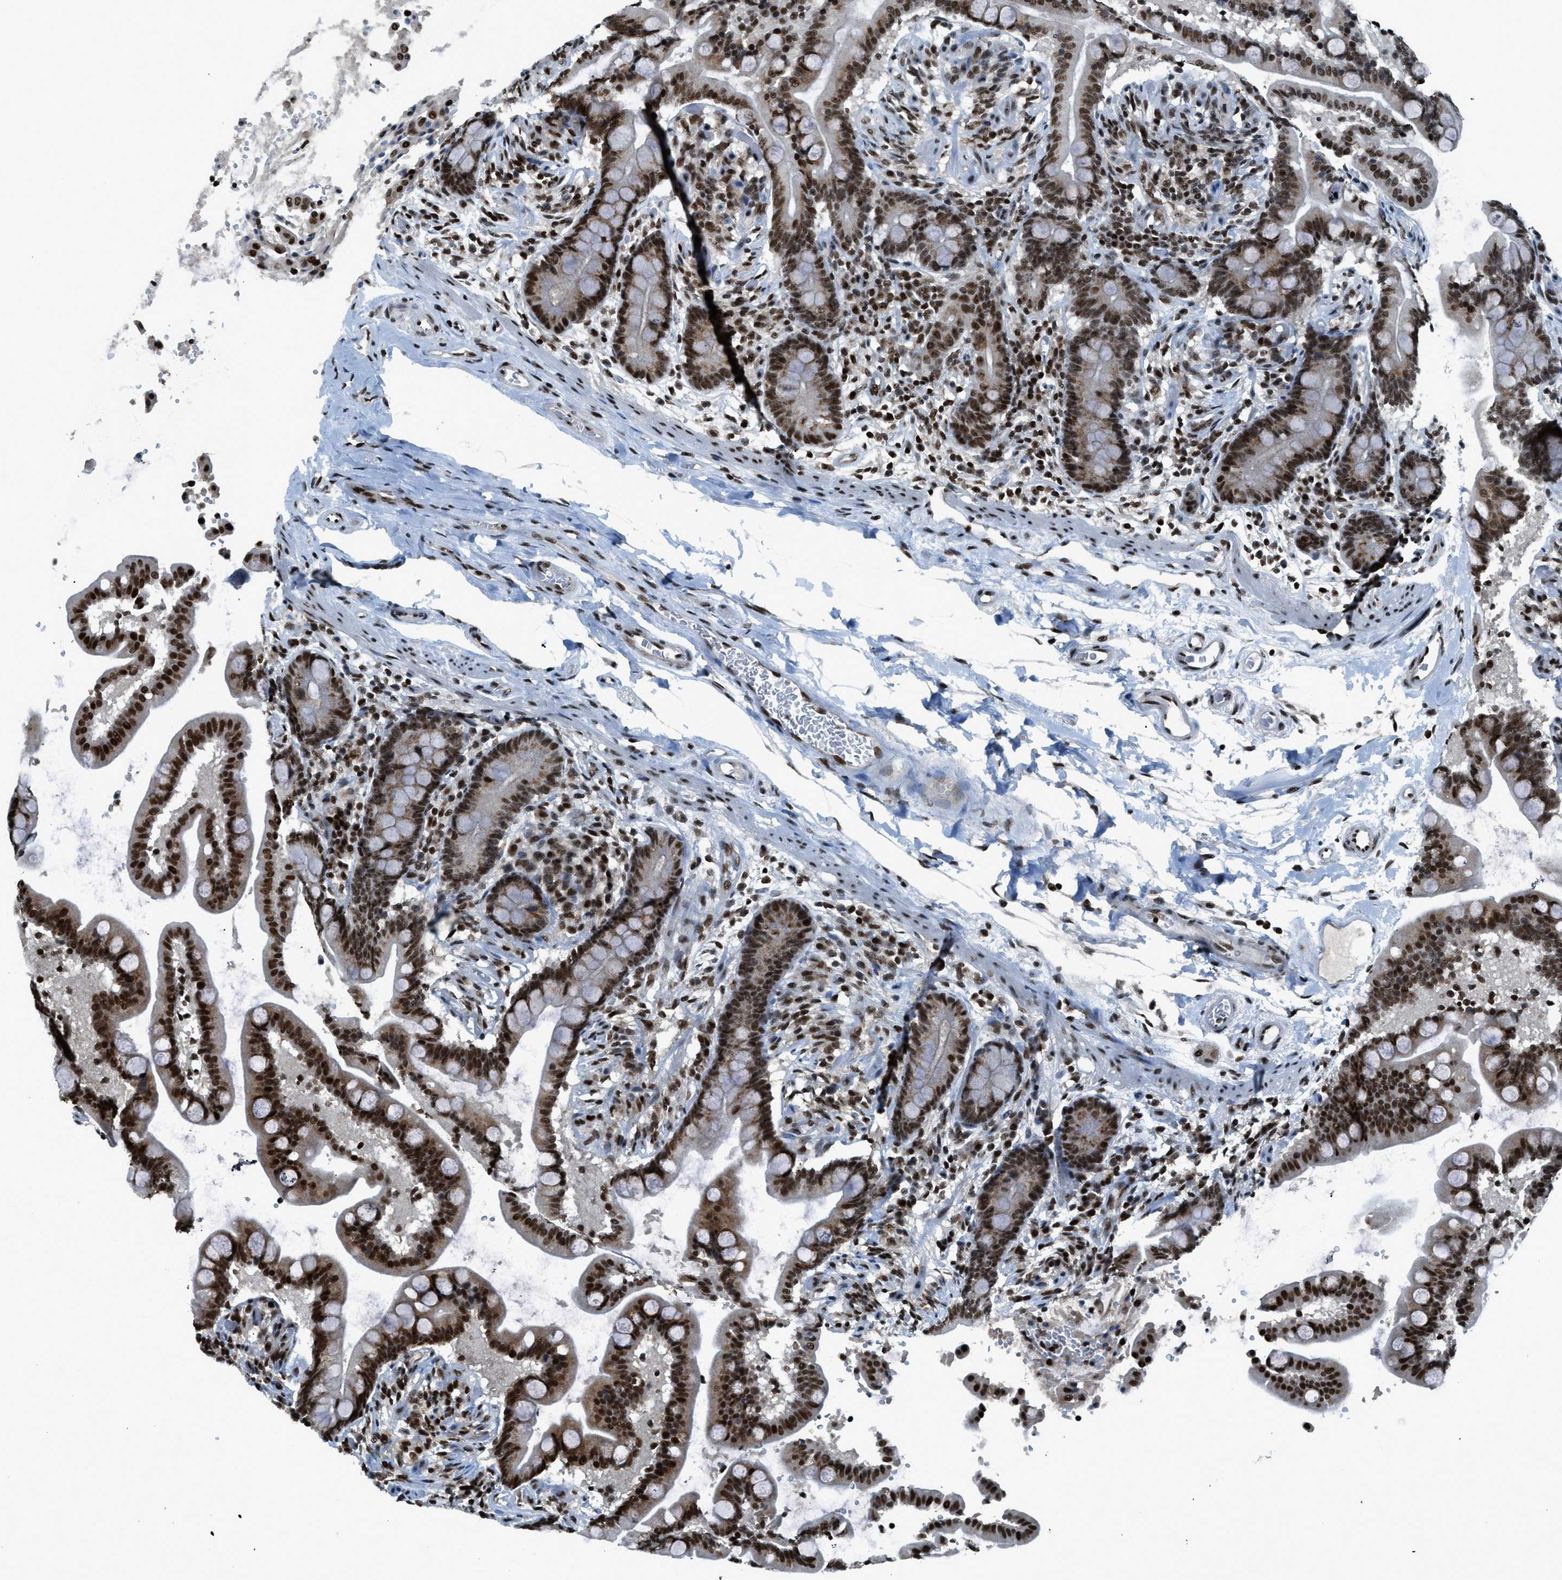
{"staining": {"intensity": "strong", "quantity": ">75%", "location": "nuclear"}, "tissue": "colon", "cell_type": "Endothelial cells", "image_type": "normal", "snomed": [{"axis": "morphology", "description": "Normal tissue, NOS"}, {"axis": "topography", "description": "Colon"}], "caption": "Unremarkable colon displays strong nuclear staining in approximately >75% of endothelial cells (DAB (3,3'-diaminobenzidine) IHC with brightfield microscopy, high magnification)..", "gene": "RAD51B", "patient": {"sex": "male", "age": 73}}